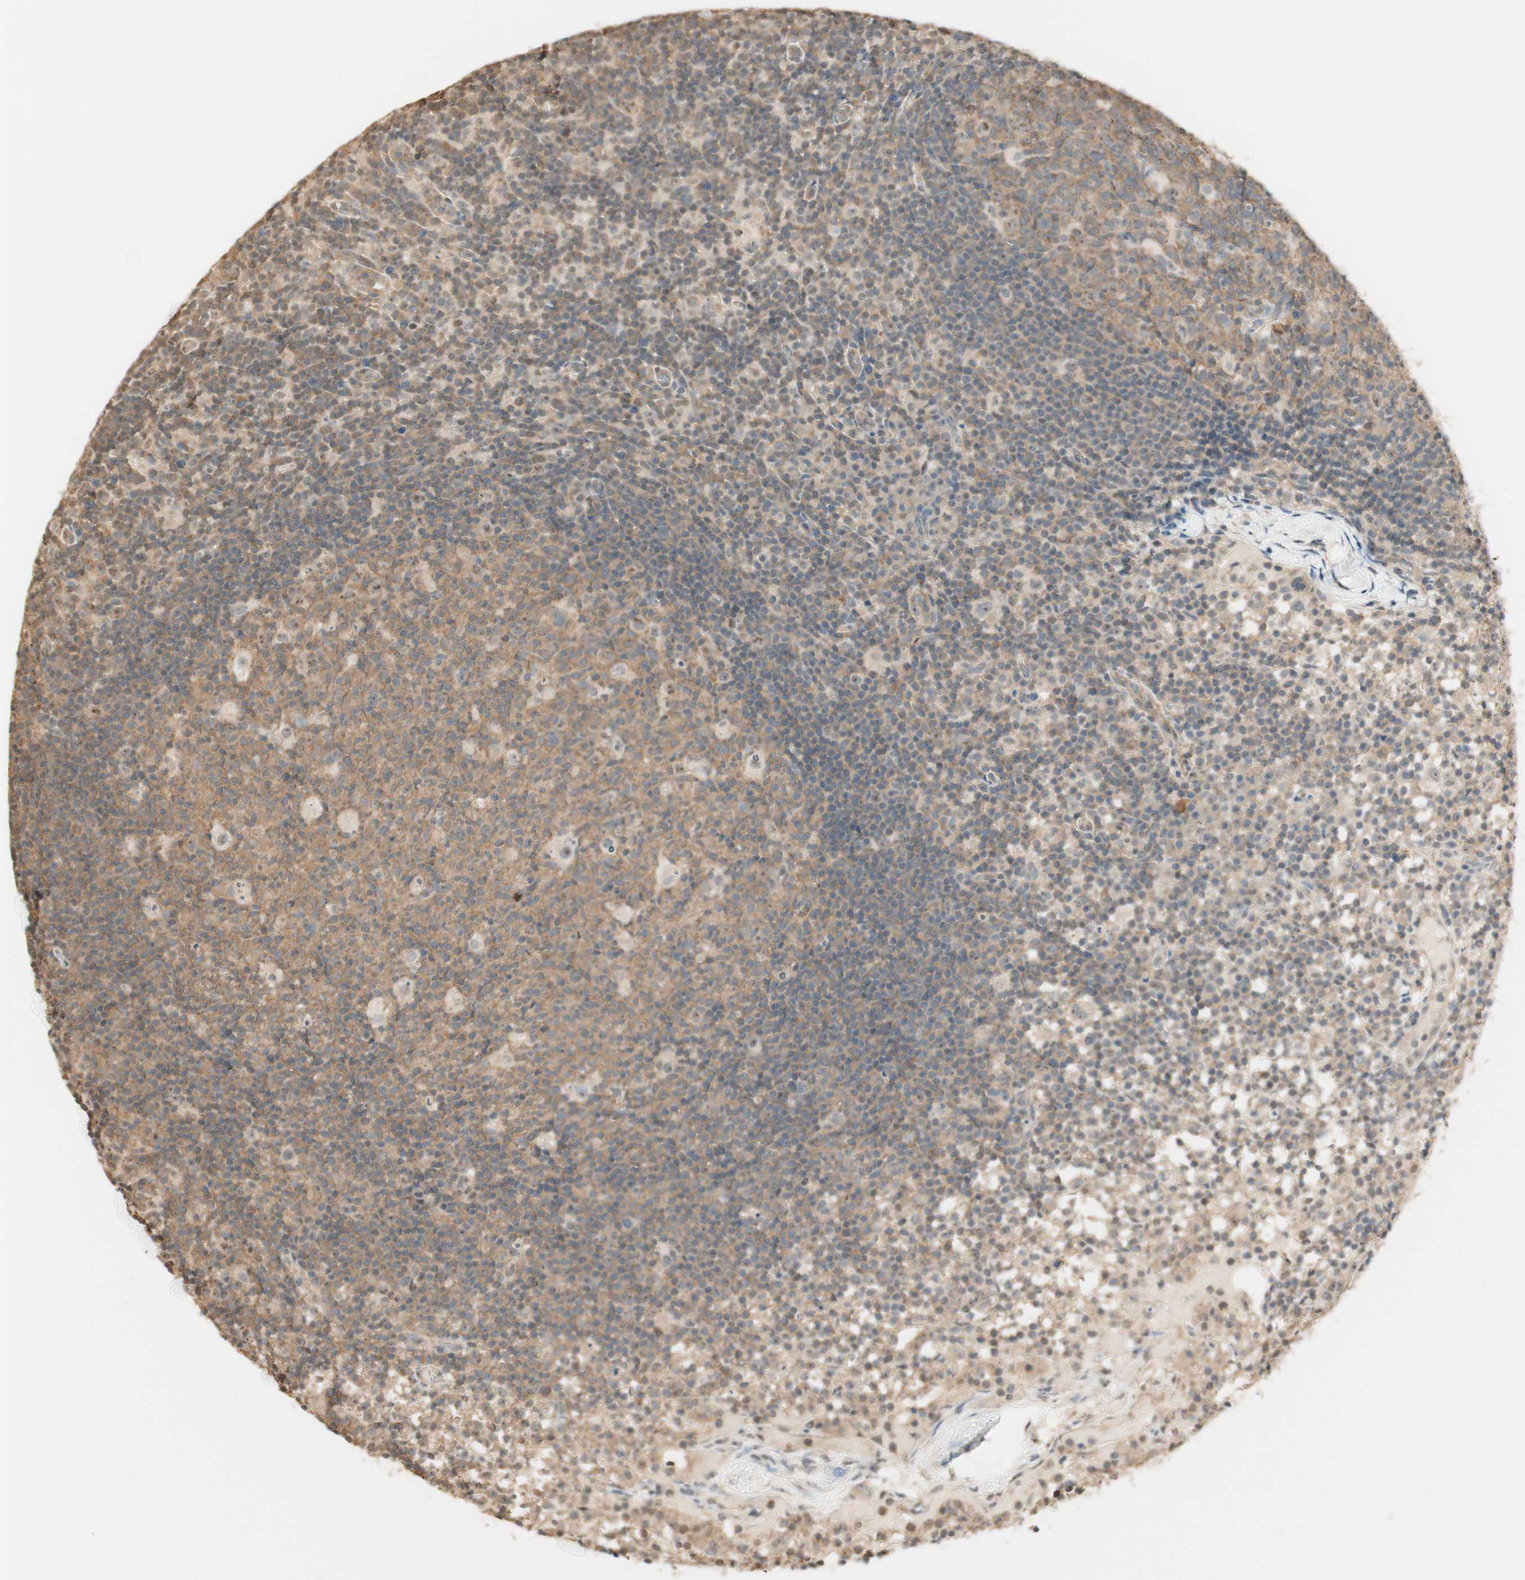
{"staining": {"intensity": "moderate", "quantity": ">75%", "location": "cytoplasmic/membranous,nuclear"}, "tissue": "lymph node", "cell_type": "Germinal center cells", "image_type": "normal", "snomed": [{"axis": "morphology", "description": "Normal tissue, NOS"}, {"axis": "morphology", "description": "Inflammation, NOS"}, {"axis": "topography", "description": "Lymph node"}], "caption": "Lymph node stained with a brown dye exhibits moderate cytoplasmic/membranous,nuclear positive positivity in about >75% of germinal center cells.", "gene": "SPINT2", "patient": {"sex": "male", "age": 55}}